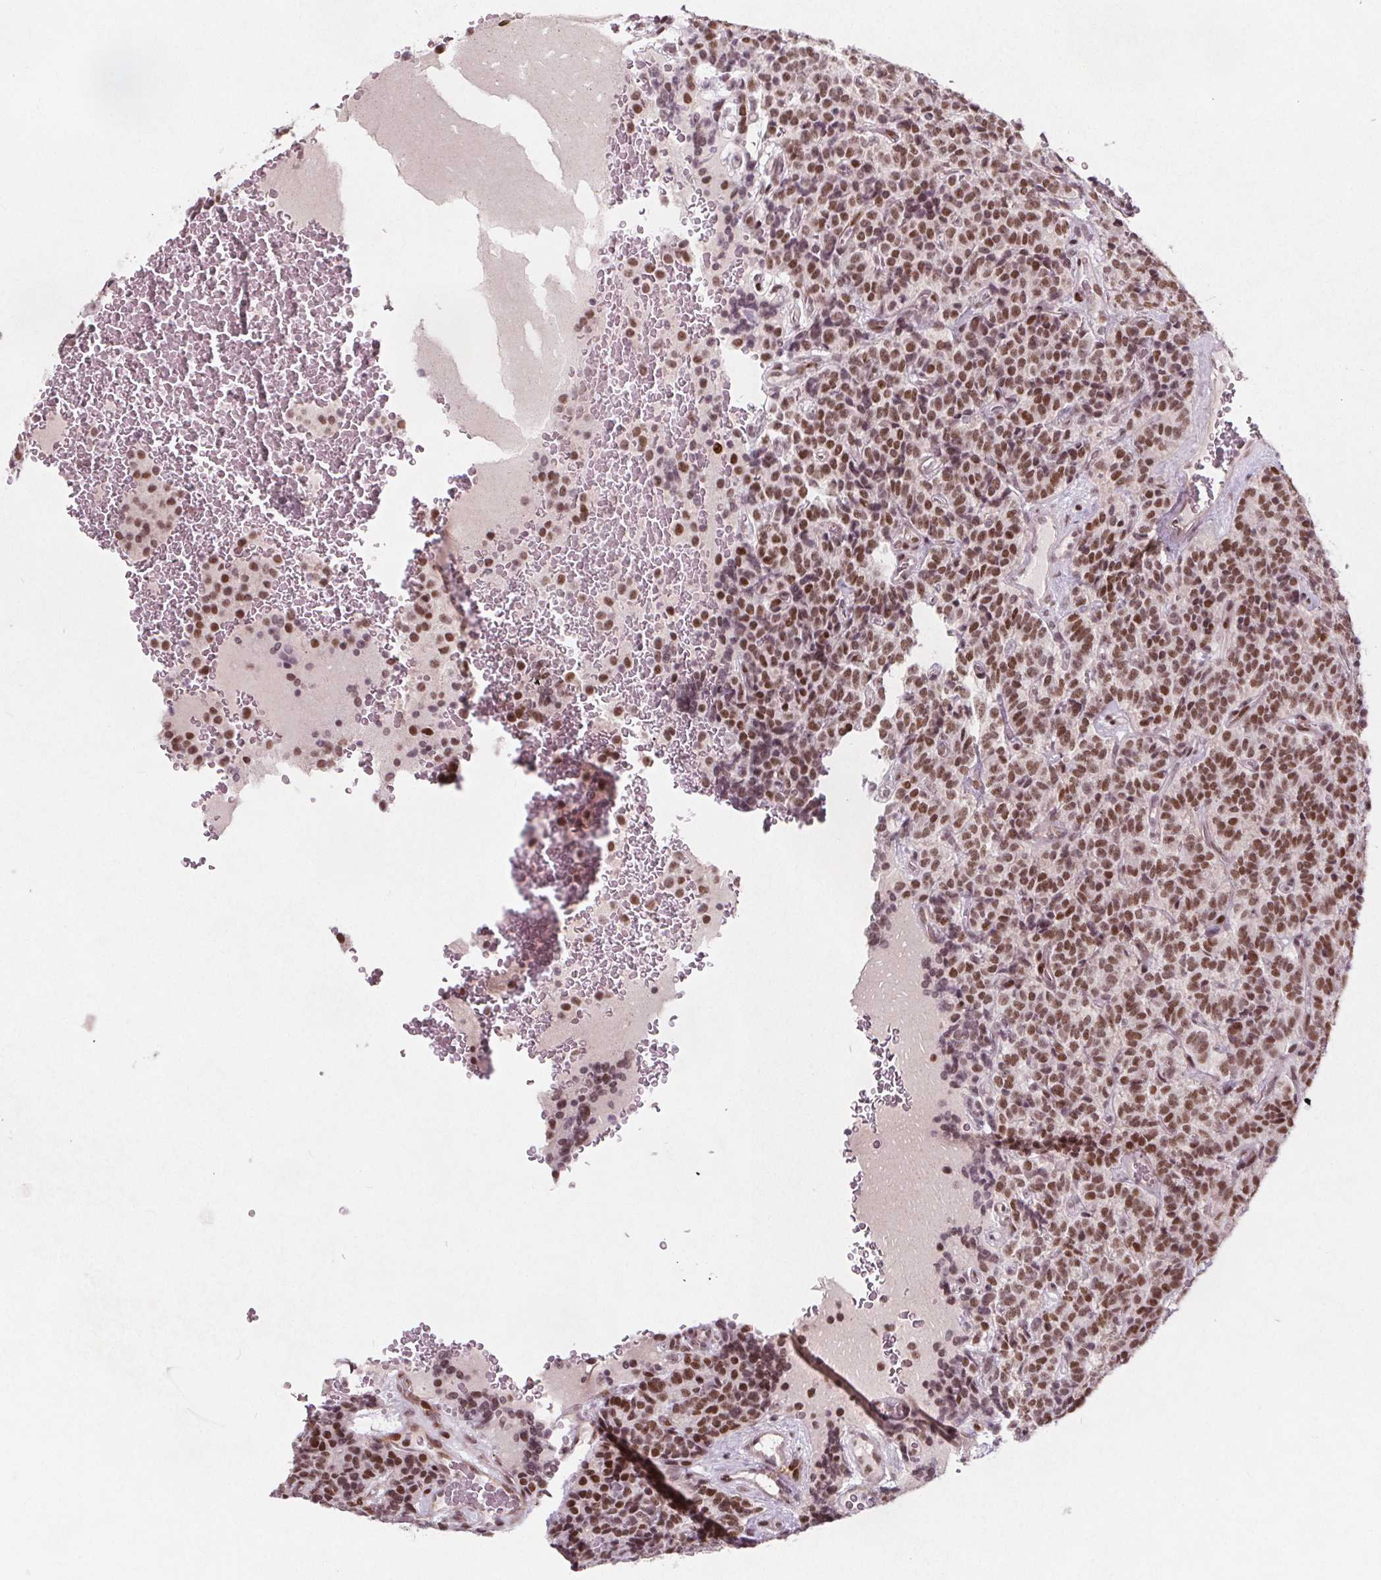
{"staining": {"intensity": "moderate", "quantity": ">75%", "location": "nuclear"}, "tissue": "carcinoid", "cell_type": "Tumor cells", "image_type": "cancer", "snomed": [{"axis": "morphology", "description": "Carcinoid, malignant, NOS"}, {"axis": "topography", "description": "Pancreas"}], "caption": "This micrograph exhibits immunohistochemistry staining of human carcinoid, with medium moderate nuclear positivity in about >75% of tumor cells.", "gene": "TAF6L", "patient": {"sex": "male", "age": 36}}